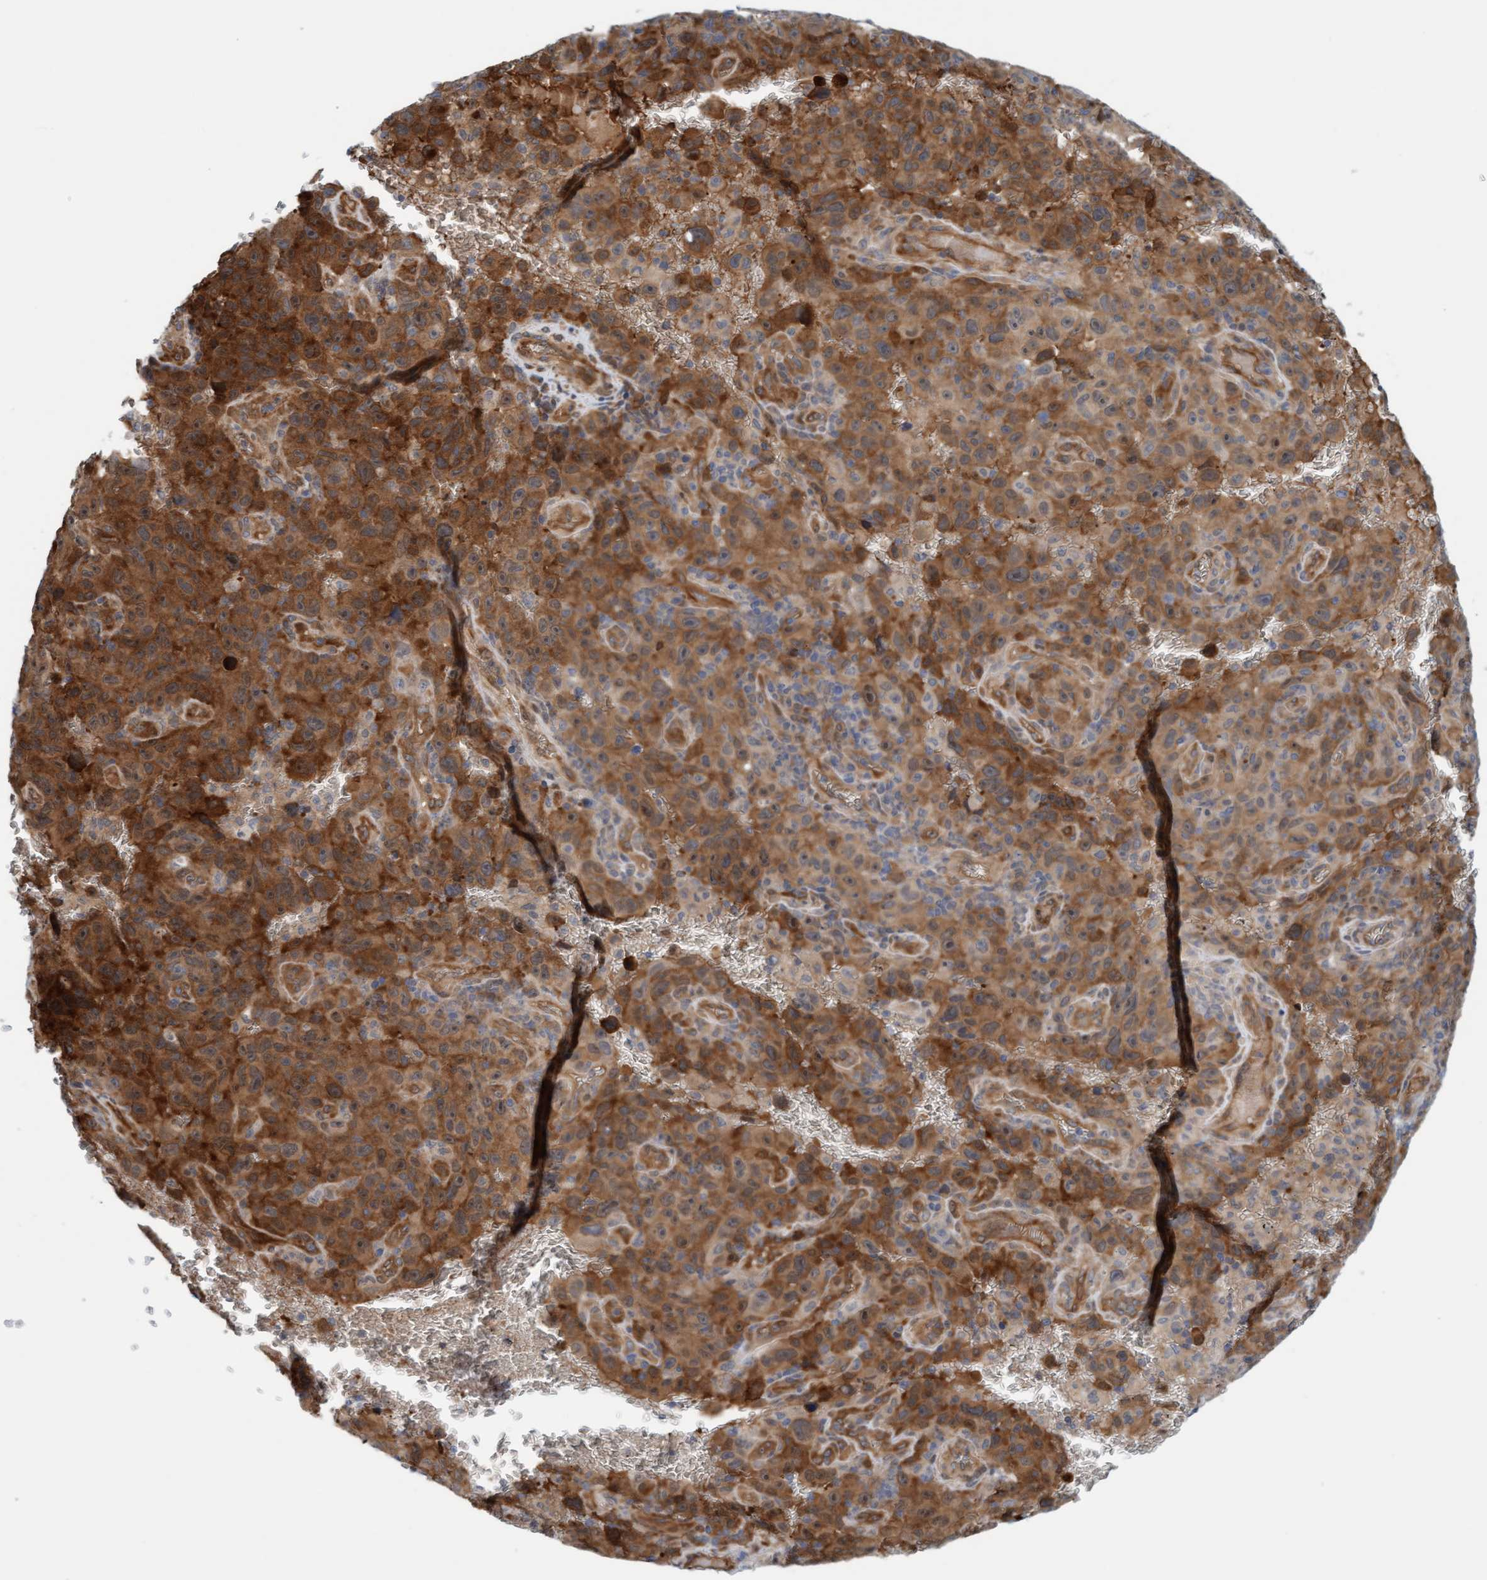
{"staining": {"intensity": "strong", "quantity": ">75%", "location": "cytoplasmic/membranous"}, "tissue": "melanoma", "cell_type": "Tumor cells", "image_type": "cancer", "snomed": [{"axis": "morphology", "description": "Malignant melanoma, NOS"}, {"axis": "topography", "description": "Skin"}], "caption": "Immunohistochemical staining of human malignant melanoma exhibits high levels of strong cytoplasmic/membranous expression in about >75% of tumor cells.", "gene": "EIF4EBP1", "patient": {"sex": "female", "age": 82}}